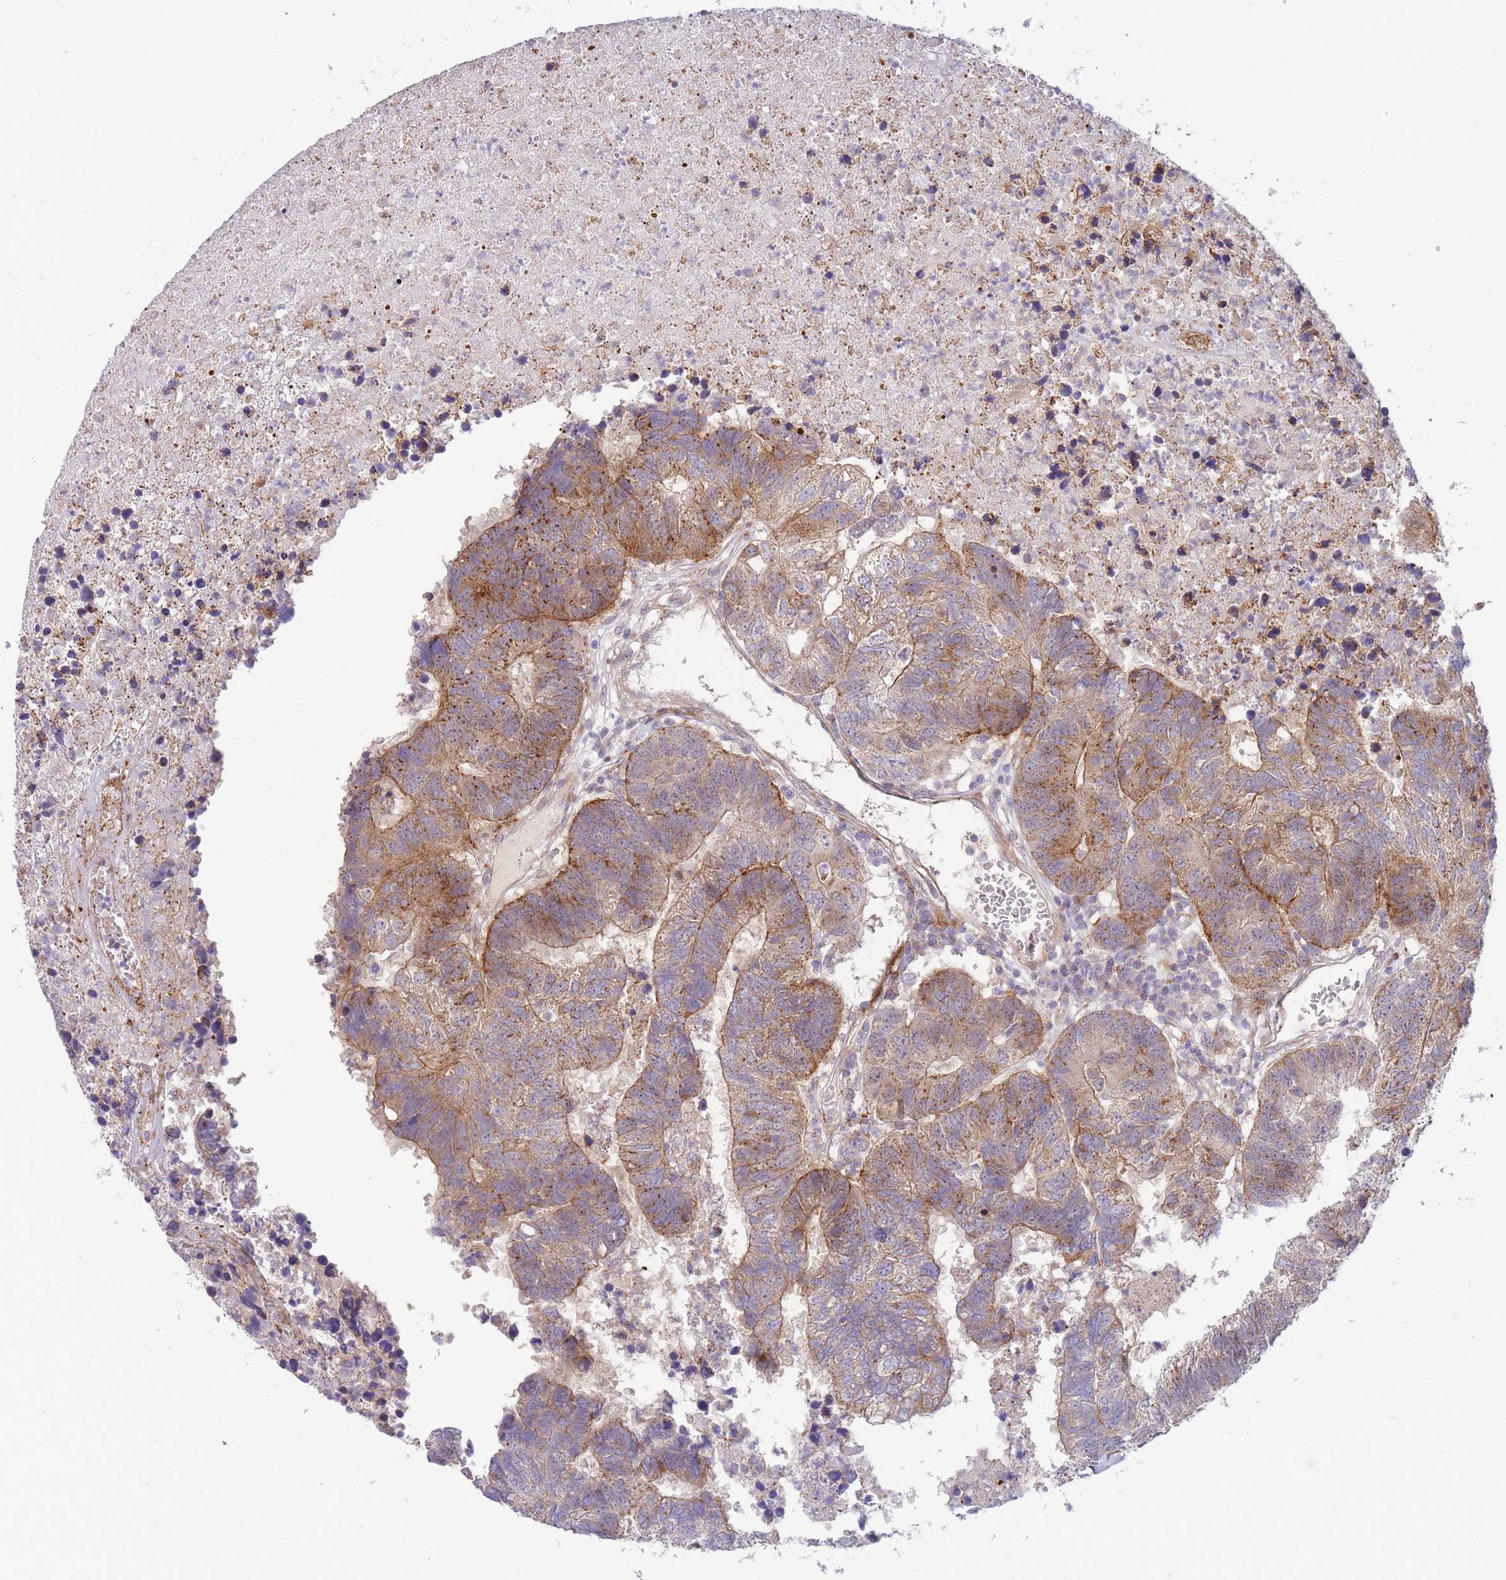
{"staining": {"intensity": "moderate", "quantity": ">75%", "location": "cytoplasmic/membranous"}, "tissue": "colorectal cancer", "cell_type": "Tumor cells", "image_type": "cancer", "snomed": [{"axis": "morphology", "description": "Adenocarcinoma, NOS"}, {"axis": "topography", "description": "Colon"}], "caption": "High-power microscopy captured an immunohistochemistry (IHC) histopathology image of colorectal cancer, revealing moderate cytoplasmic/membranous staining in about >75% of tumor cells.", "gene": "ATP5MC2", "patient": {"sex": "female", "age": 48}}